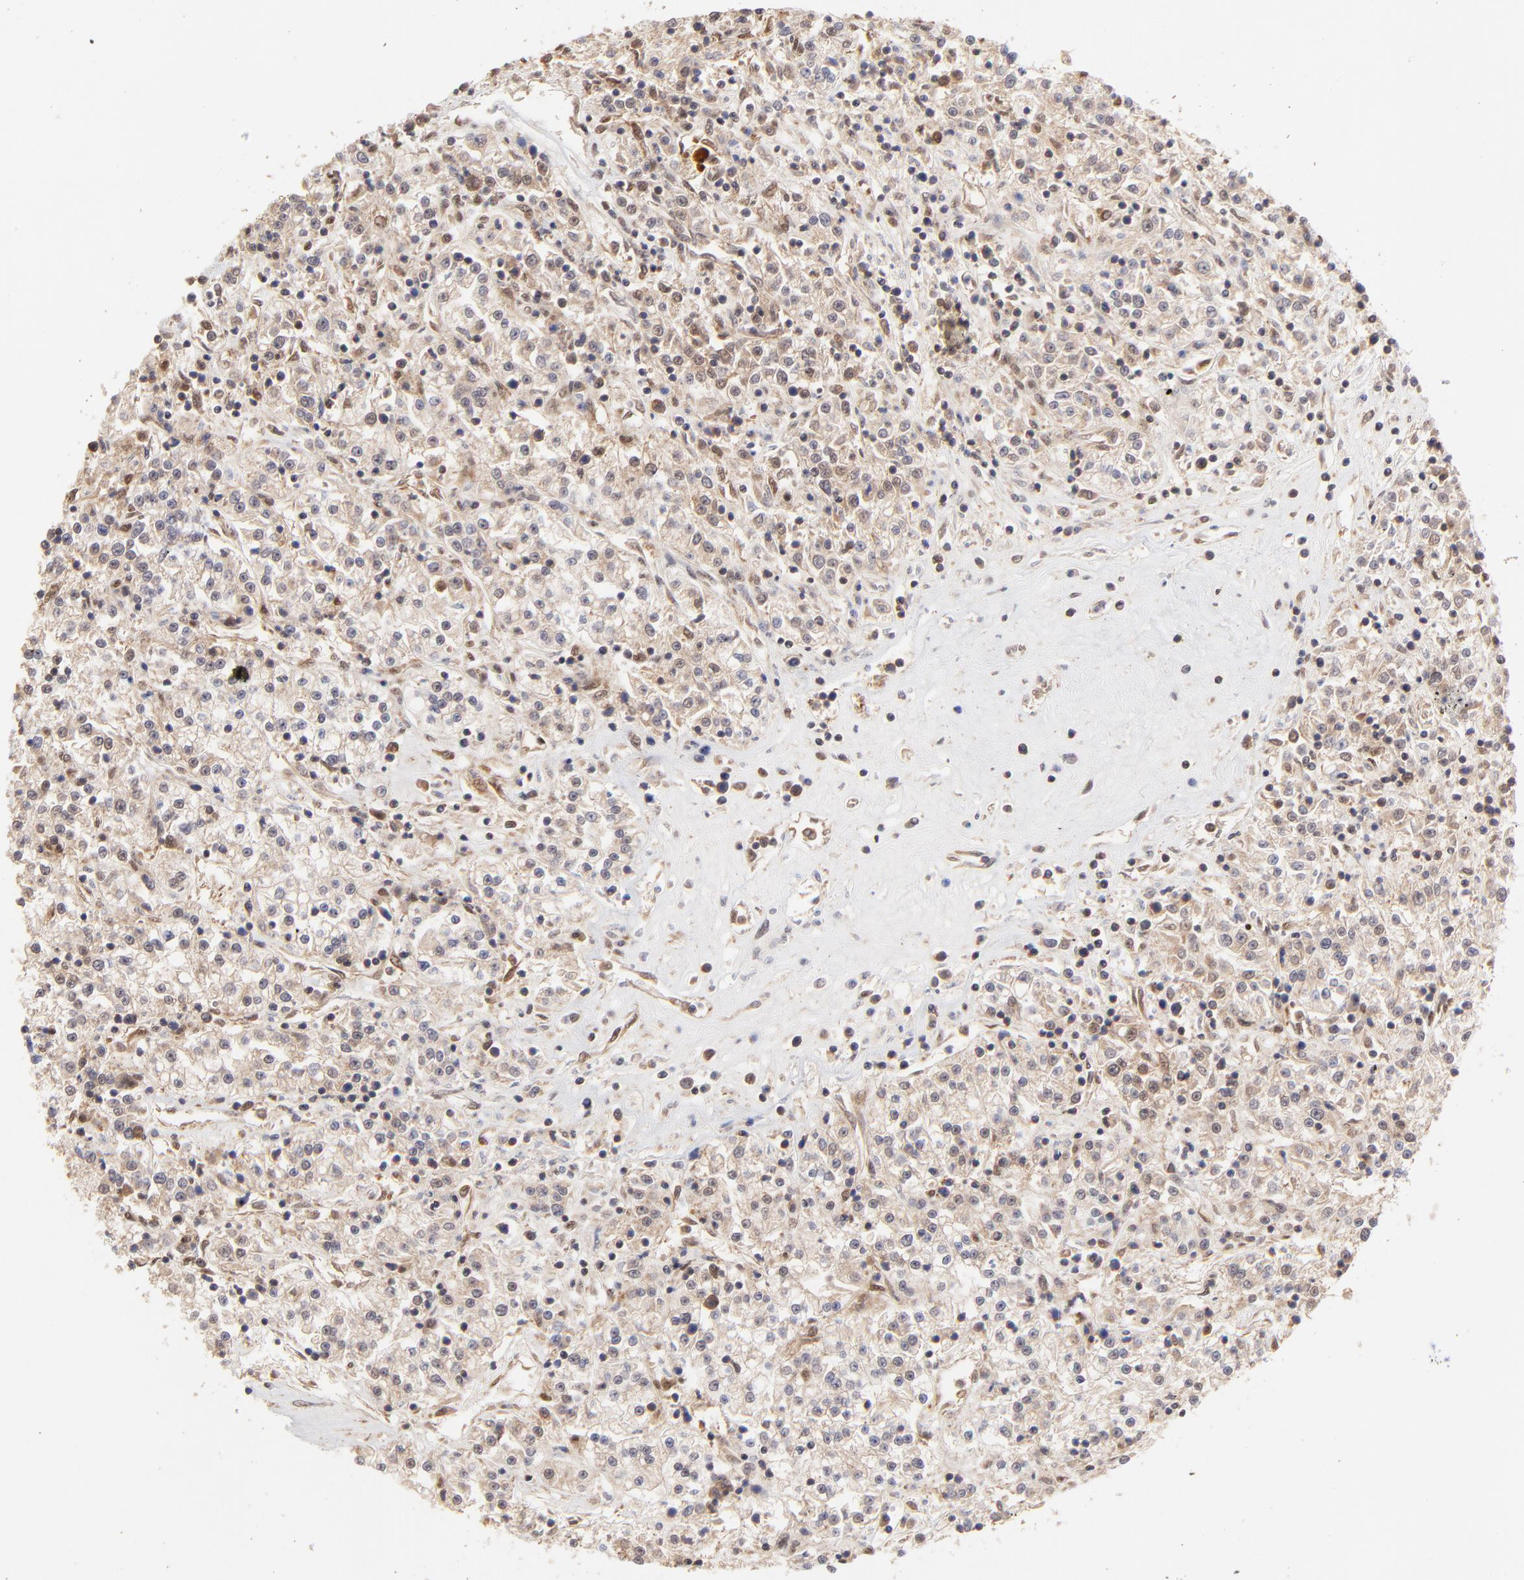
{"staining": {"intensity": "weak", "quantity": "25%-75%", "location": "cytoplasmic/membranous,nuclear"}, "tissue": "renal cancer", "cell_type": "Tumor cells", "image_type": "cancer", "snomed": [{"axis": "morphology", "description": "Adenocarcinoma, NOS"}, {"axis": "topography", "description": "Kidney"}], "caption": "High-power microscopy captured an IHC histopathology image of renal cancer (adenocarcinoma), revealing weak cytoplasmic/membranous and nuclear positivity in about 25%-75% of tumor cells.", "gene": "PSMD14", "patient": {"sex": "female", "age": 76}}